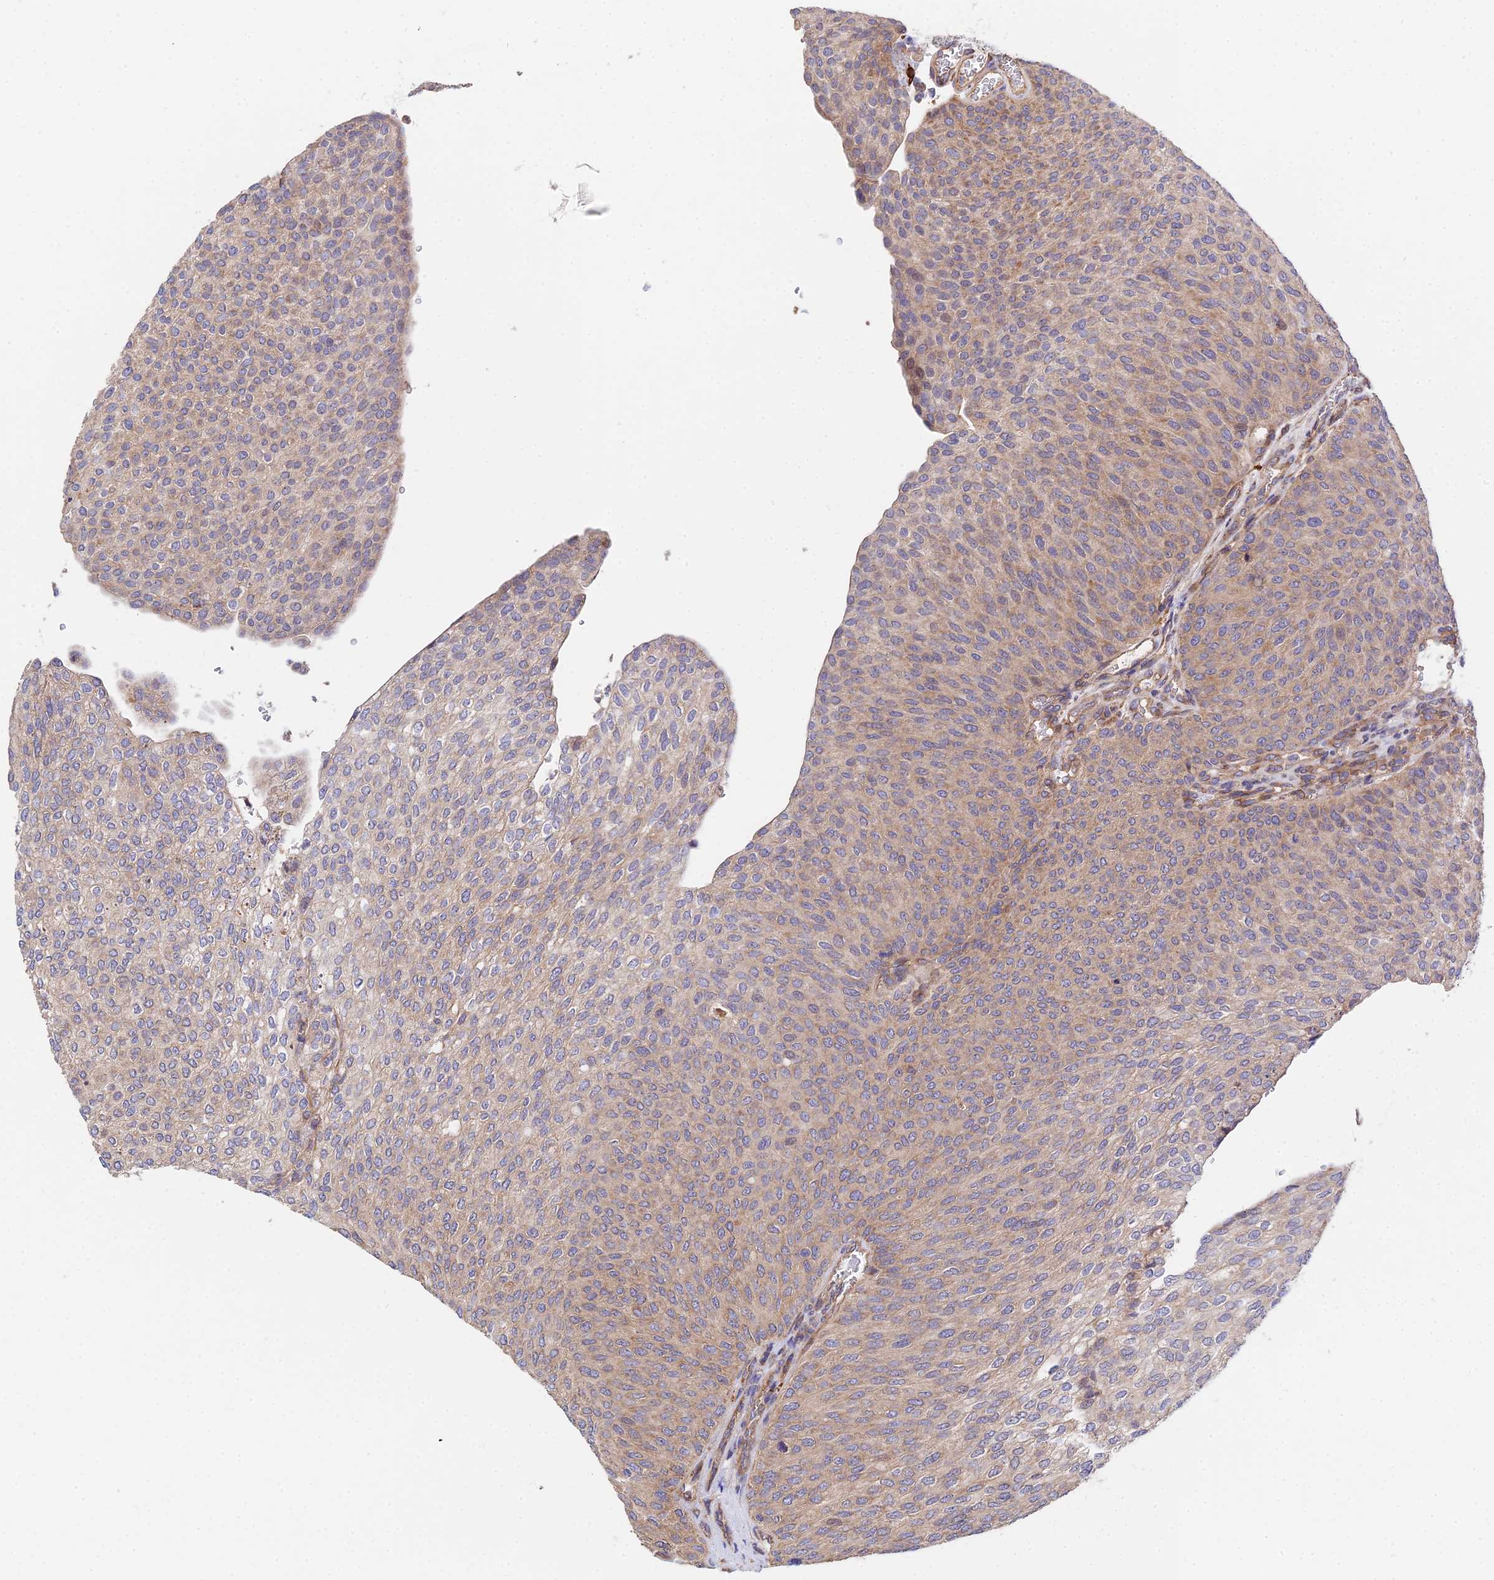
{"staining": {"intensity": "weak", "quantity": "25%-75%", "location": "cytoplasmic/membranous"}, "tissue": "urothelial cancer", "cell_type": "Tumor cells", "image_type": "cancer", "snomed": [{"axis": "morphology", "description": "Urothelial carcinoma, High grade"}, {"axis": "topography", "description": "Urinary bladder"}], "caption": "Protein expression analysis of human urothelial cancer reveals weak cytoplasmic/membranous positivity in approximately 25%-75% of tumor cells.", "gene": "CDC37L1", "patient": {"sex": "female", "age": 79}}